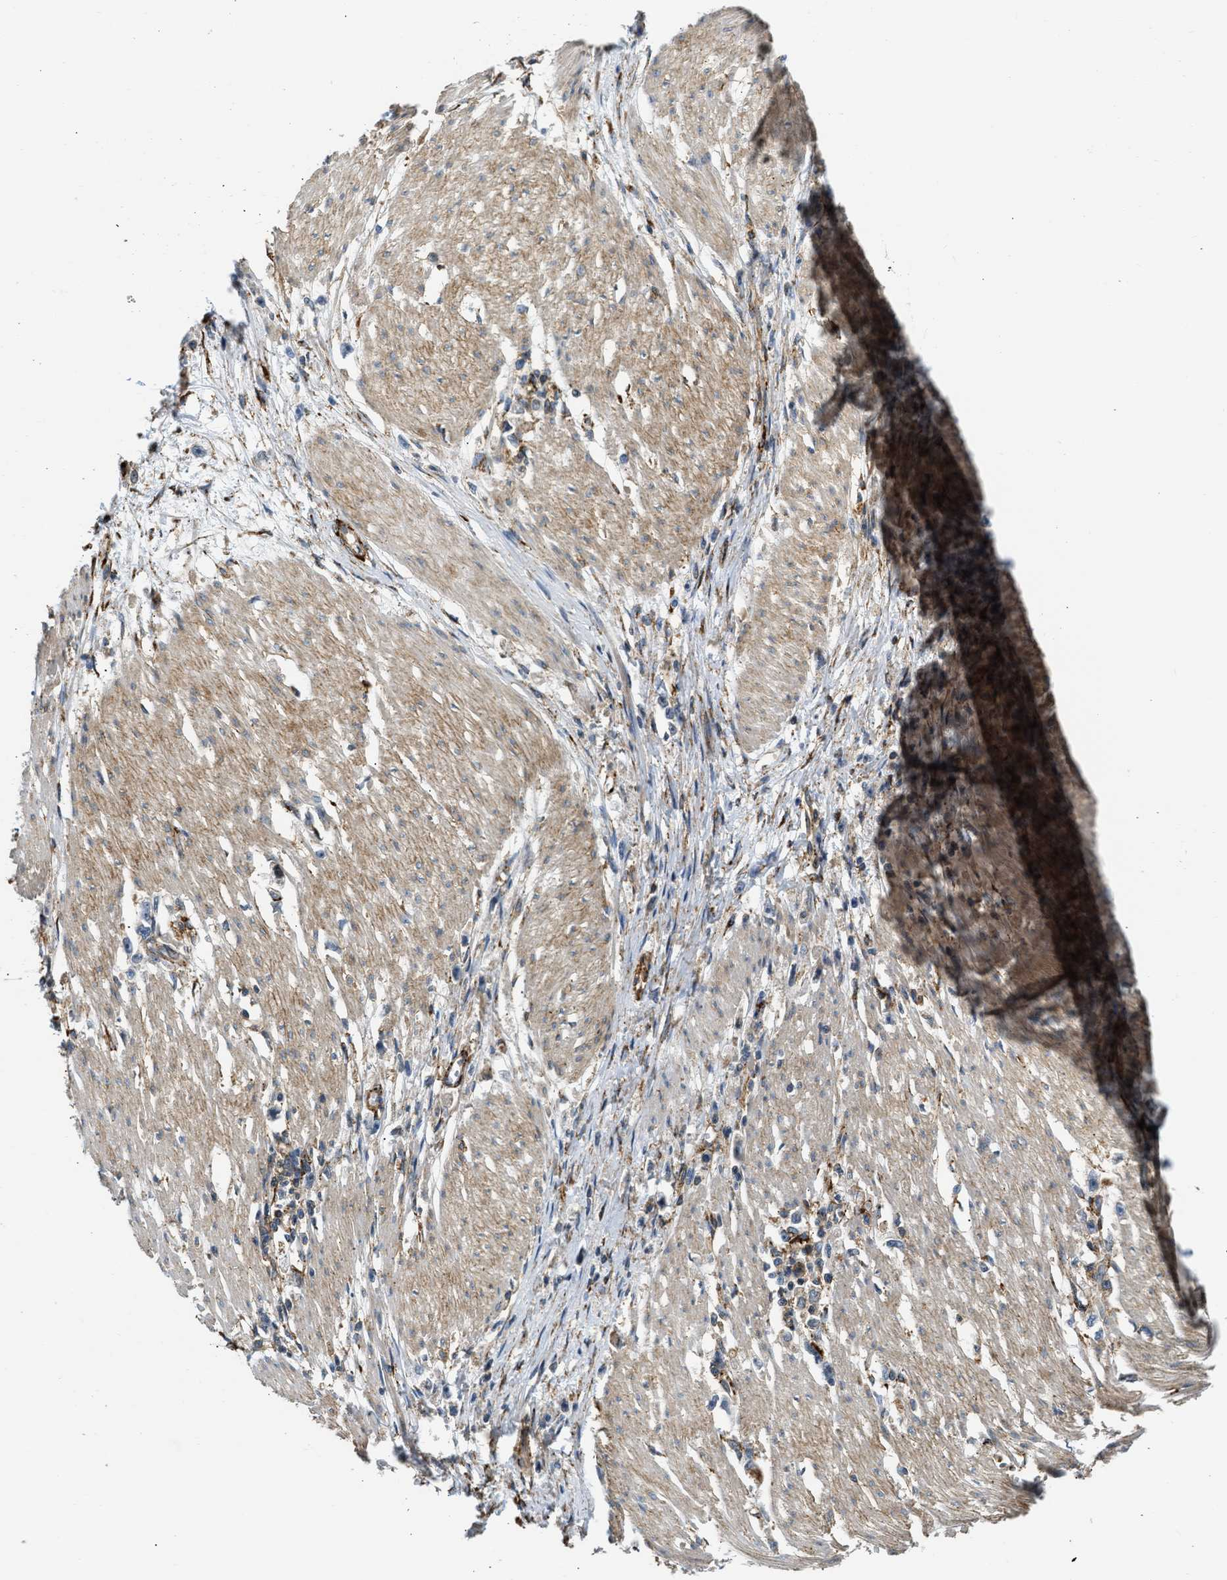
{"staining": {"intensity": "moderate", "quantity": "<25%", "location": "cytoplasmic/membranous"}, "tissue": "stomach cancer", "cell_type": "Tumor cells", "image_type": "cancer", "snomed": [{"axis": "morphology", "description": "Adenocarcinoma, NOS"}, {"axis": "topography", "description": "Stomach"}], "caption": "This histopathology image exhibits stomach cancer (adenocarcinoma) stained with immunohistochemistry (IHC) to label a protein in brown. The cytoplasmic/membranous of tumor cells show moderate positivity for the protein. Nuclei are counter-stained blue.", "gene": "SEPTIN2", "patient": {"sex": "female", "age": 59}}